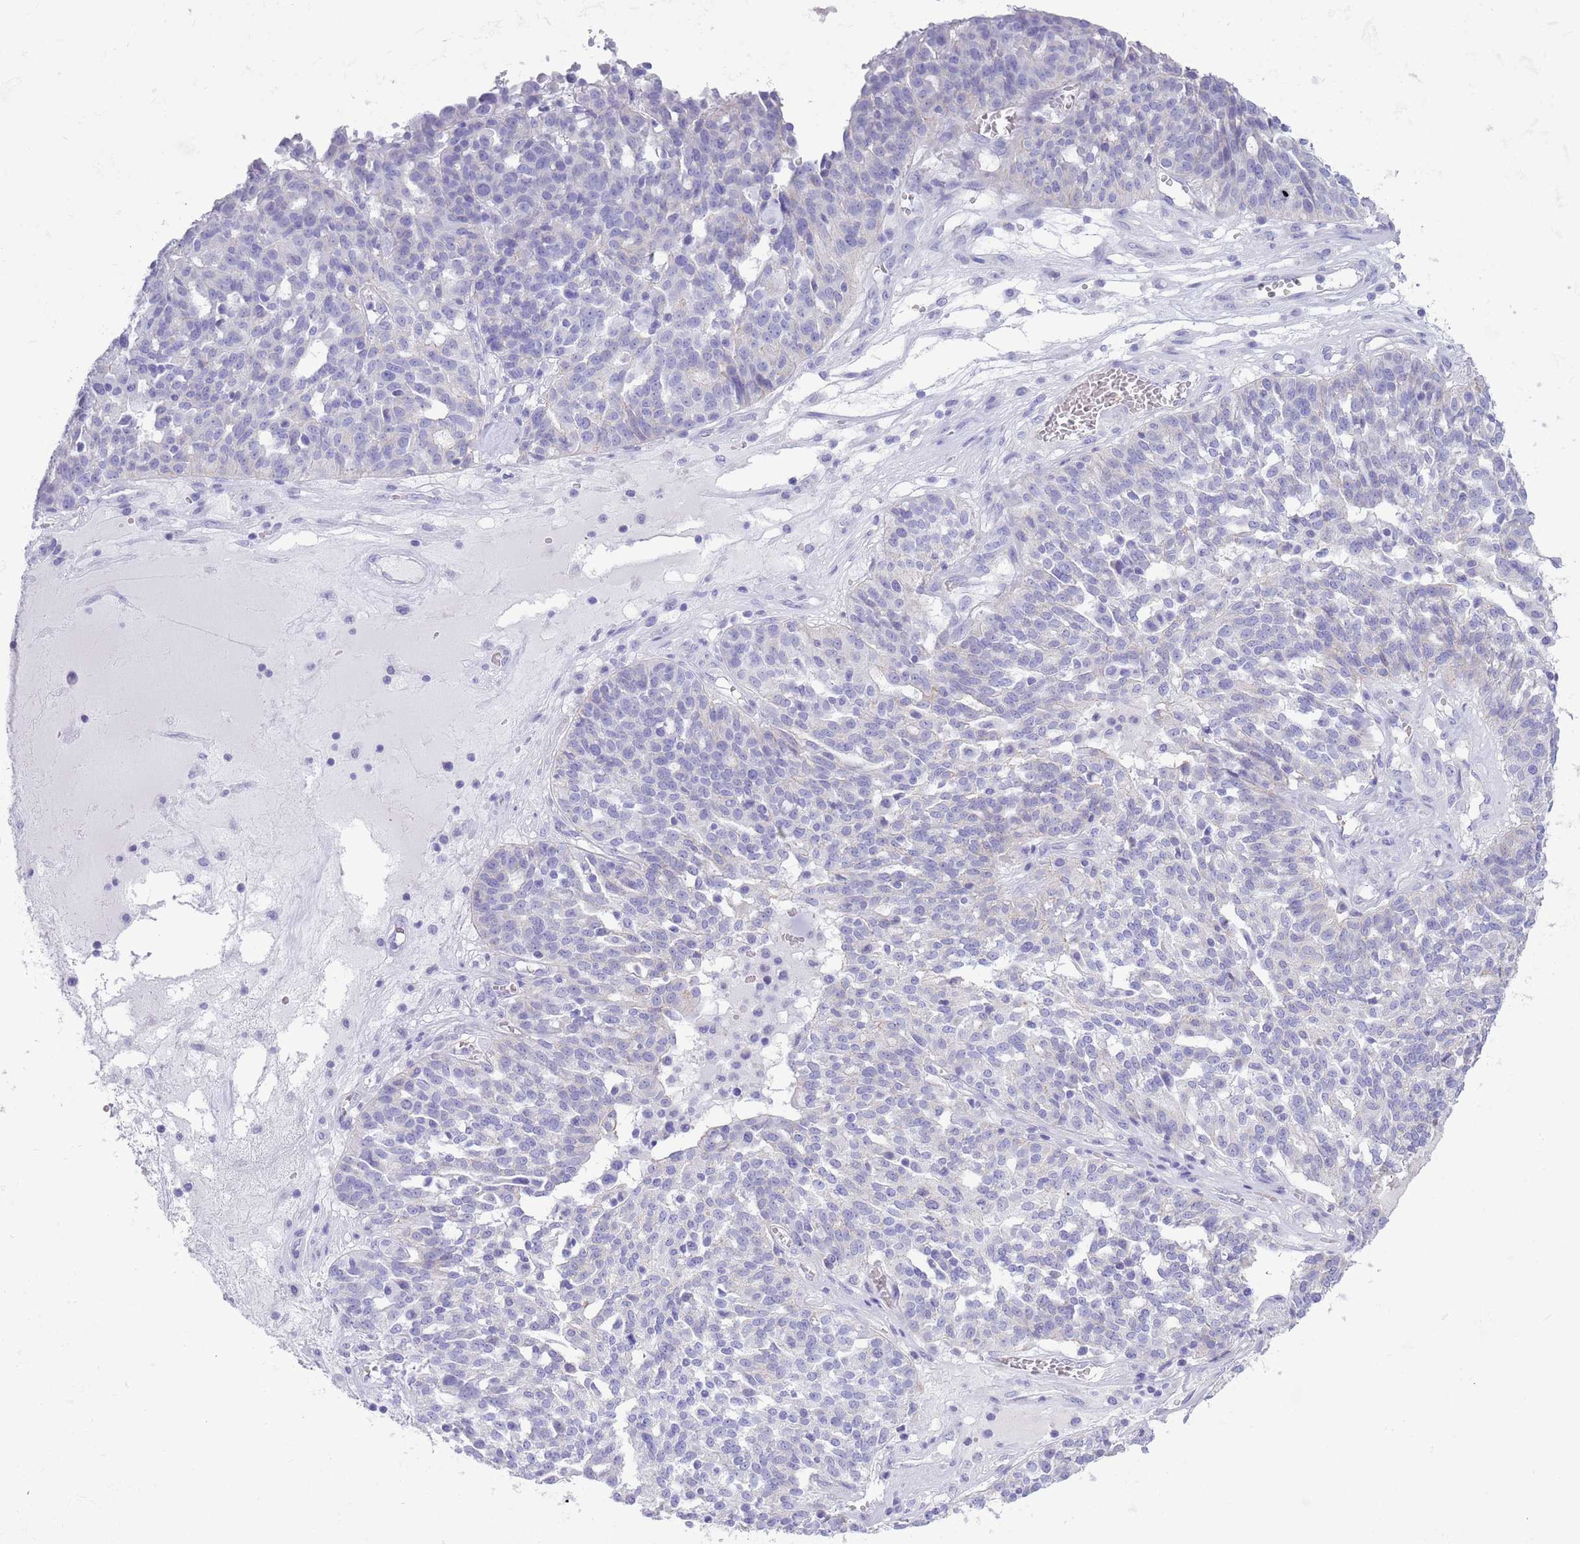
{"staining": {"intensity": "negative", "quantity": "none", "location": "none"}, "tissue": "ovarian cancer", "cell_type": "Tumor cells", "image_type": "cancer", "snomed": [{"axis": "morphology", "description": "Cystadenocarcinoma, serous, NOS"}, {"axis": "topography", "description": "Ovary"}], "caption": "The image exhibits no significant positivity in tumor cells of ovarian cancer. (DAB immunohistochemistry with hematoxylin counter stain).", "gene": "ACR", "patient": {"sex": "female", "age": 59}}